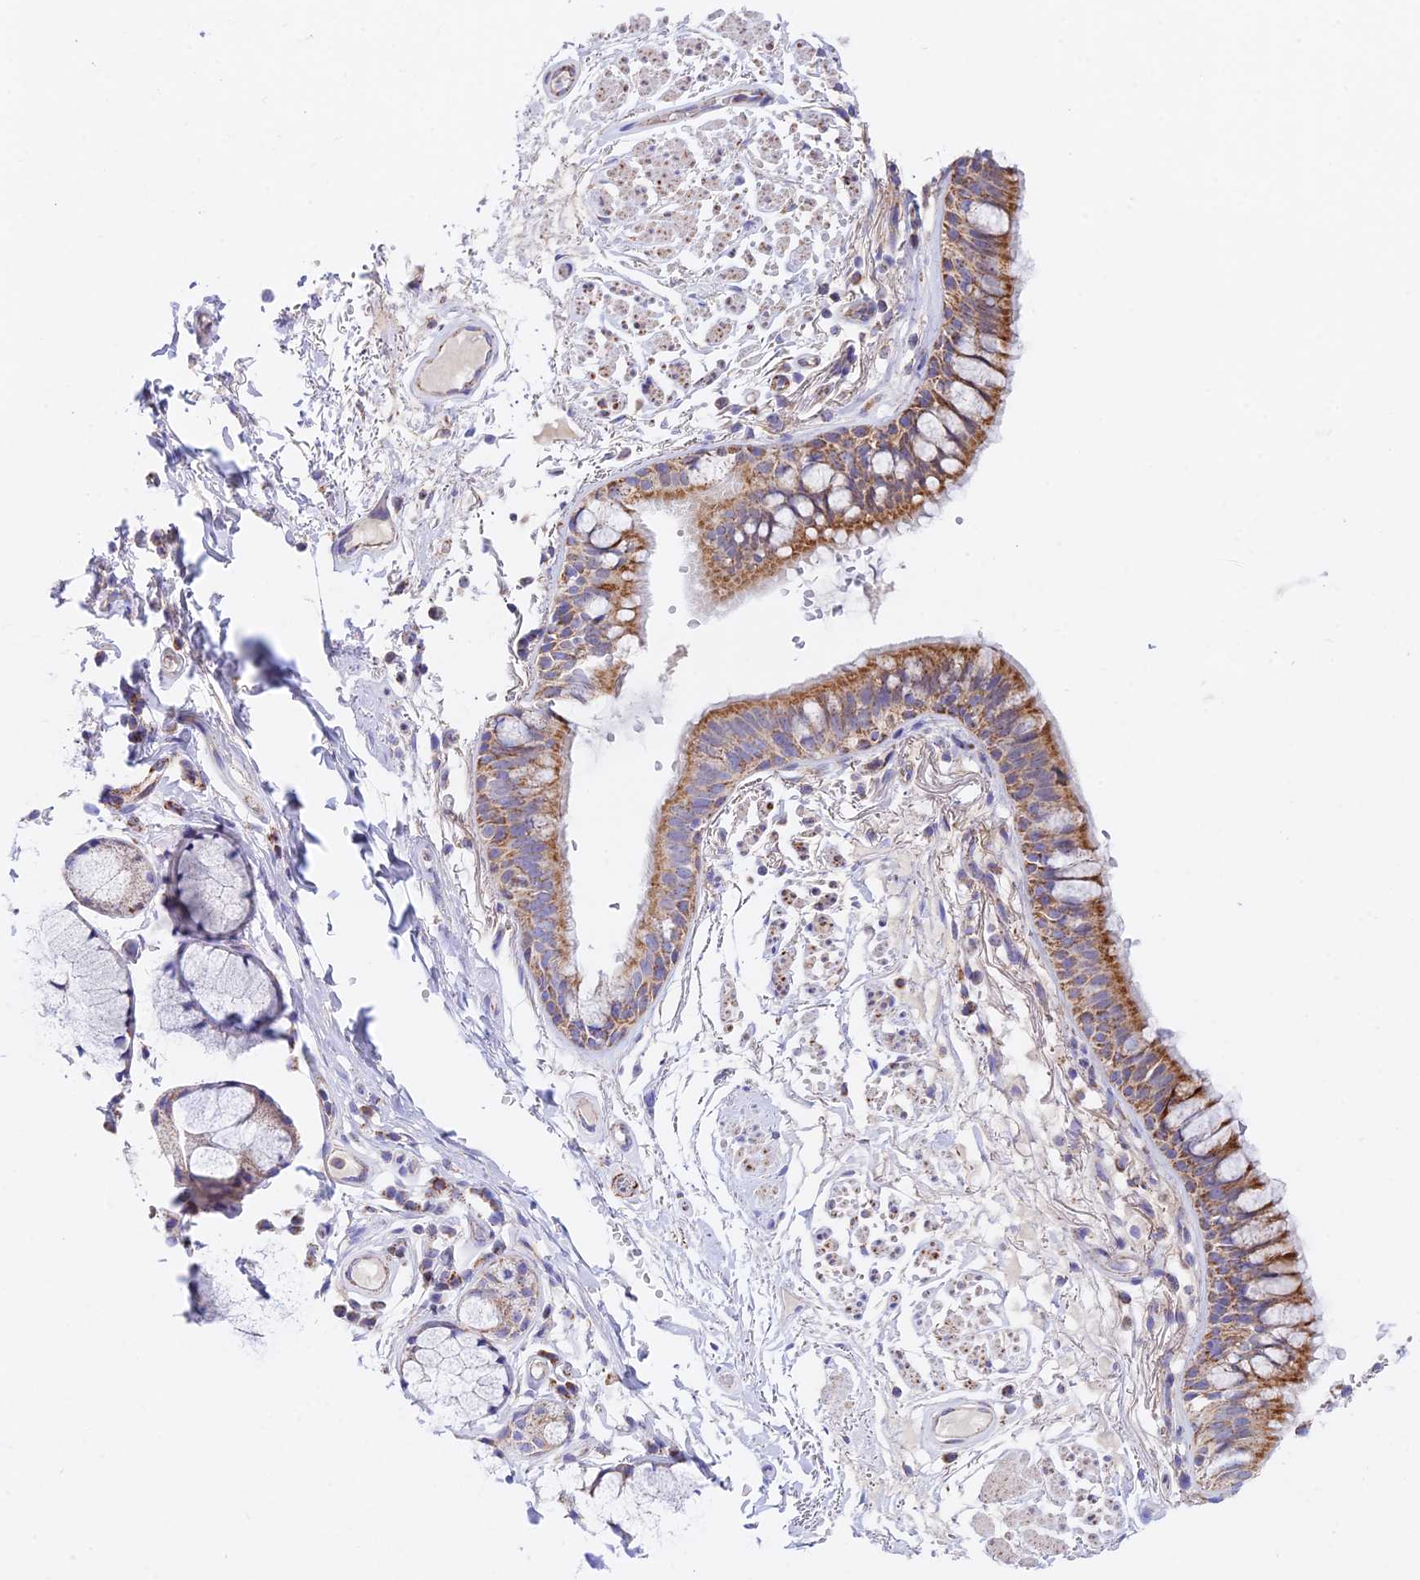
{"staining": {"intensity": "moderate", "quantity": ">75%", "location": "cytoplasmic/membranous"}, "tissue": "bronchus", "cell_type": "Respiratory epithelial cells", "image_type": "normal", "snomed": [{"axis": "morphology", "description": "Normal tissue, NOS"}, {"axis": "topography", "description": "Bronchus"}], "caption": "Brown immunohistochemical staining in benign bronchus exhibits moderate cytoplasmic/membranous expression in approximately >75% of respiratory epithelial cells.", "gene": "HSDL2", "patient": {"sex": "male", "age": 70}}